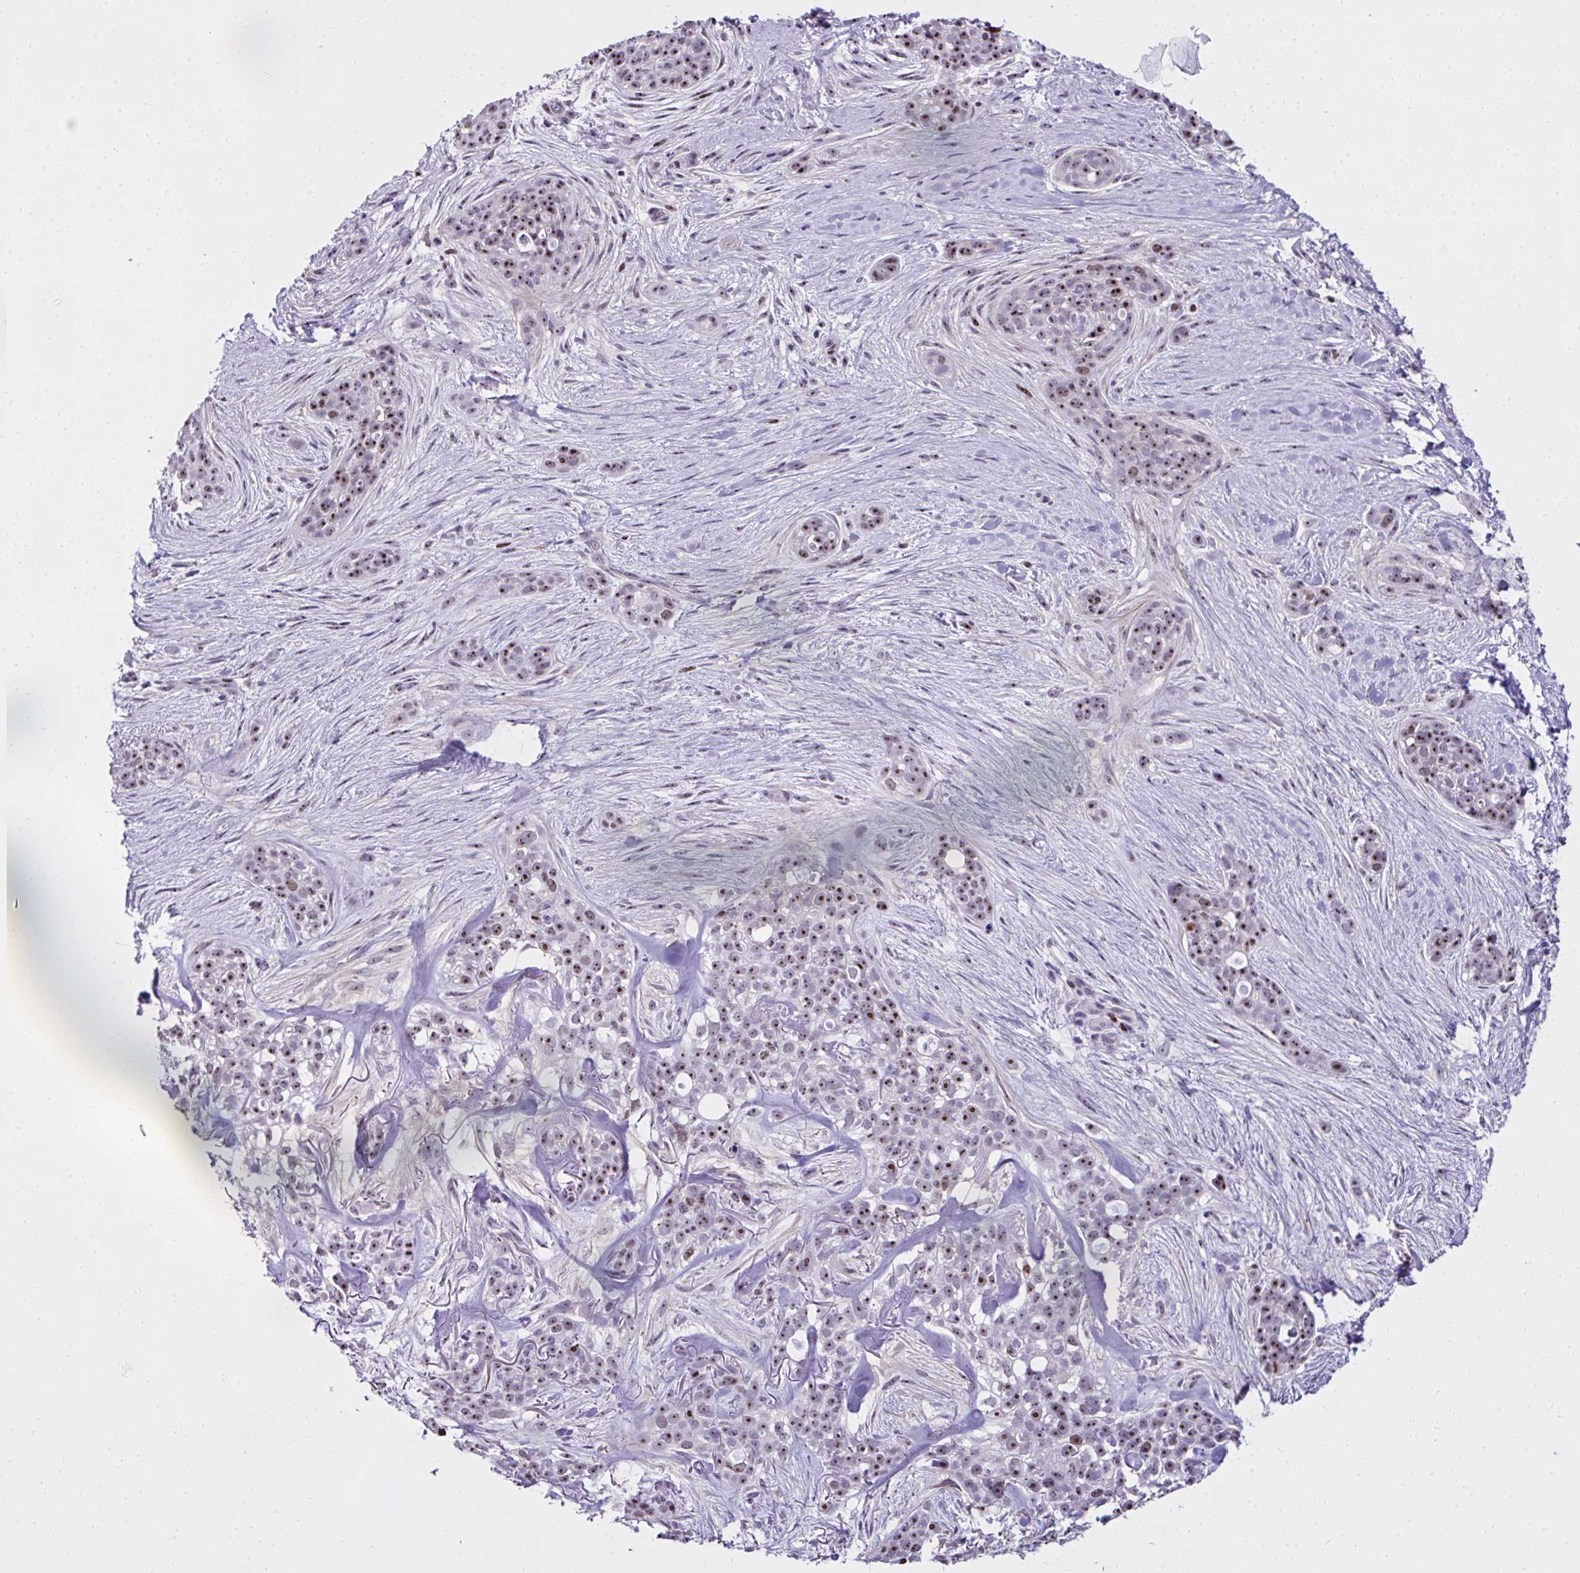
{"staining": {"intensity": "strong", "quantity": "25%-75%", "location": "nuclear"}, "tissue": "skin cancer", "cell_type": "Tumor cells", "image_type": "cancer", "snomed": [{"axis": "morphology", "description": "Basal cell carcinoma"}, {"axis": "topography", "description": "Skin"}], "caption": "Protein staining of skin basal cell carcinoma tissue displays strong nuclear positivity in about 25%-75% of tumor cells.", "gene": "CEP72", "patient": {"sex": "female", "age": 79}}